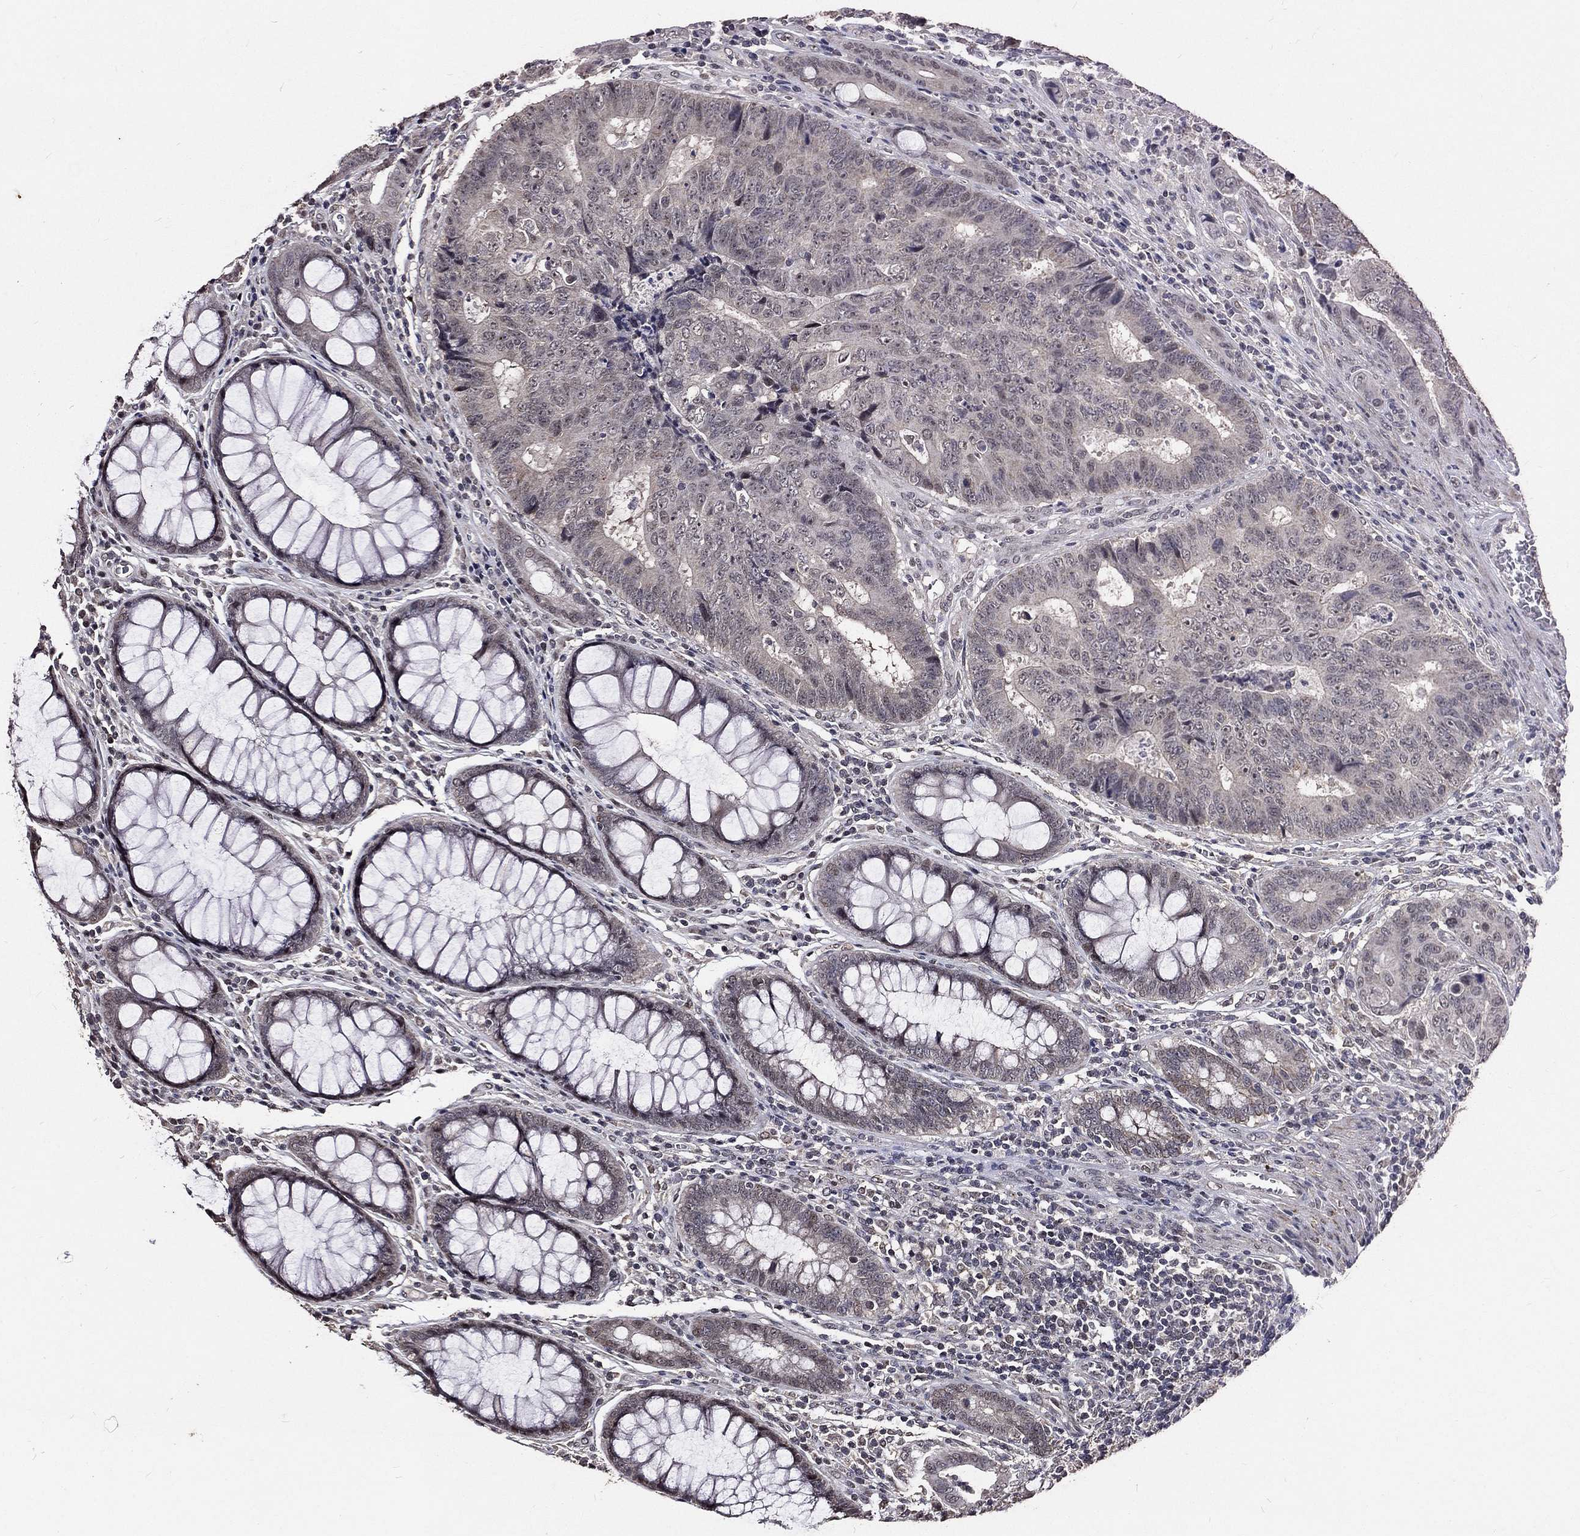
{"staining": {"intensity": "negative", "quantity": "none", "location": "none"}, "tissue": "colorectal cancer", "cell_type": "Tumor cells", "image_type": "cancer", "snomed": [{"axis": "morphology", "description": "Adenocarcinoma, NOS"}, {"axis": "topography", "description": "Colon"}], "caption": "Immunohistochemical staining of human colorectal cancer reveals no significant positivity in tumor cells.", "gene": "SPATA33", "patient": {"sex": "female", "age": 48}}